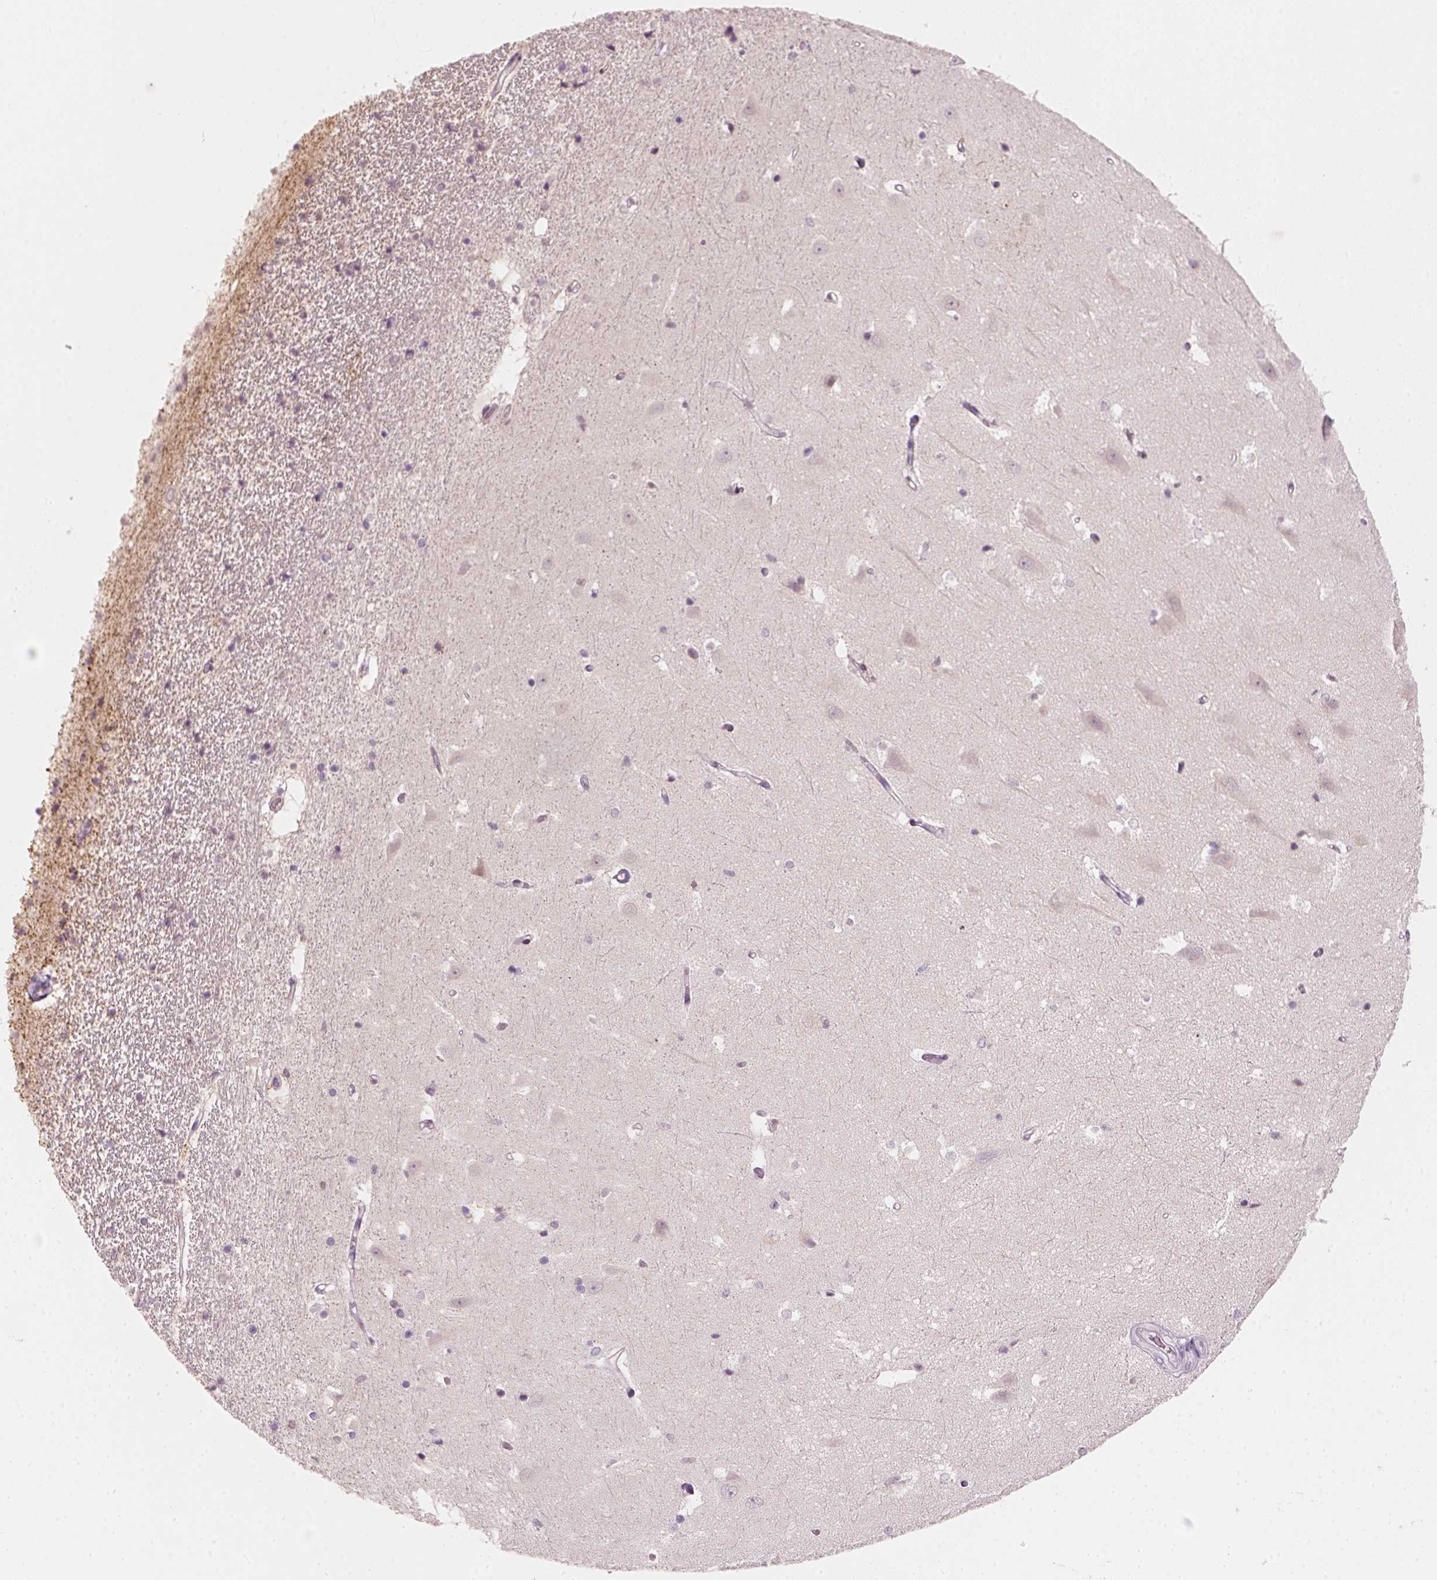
{"staining": {"intensity": "negative", "quantity": "none", "location": "none"}, "tissue": "hippocampus", "cell_type": "Glial cells", "image_type": "normal", "snomed": [{"axis": "morphology", "description": "Normal tissue, NOS"}, {"axis": "topography", "description": "Hippocampus"}], "caption": "Immunohistochemistry (IHC) histopathology image of benign hippocampus: hippocampus stained with DAB displays no significant protein staining in glial cells. (DAB (3,3'-diaminobenzidine) IHC visualized using brightfield microscopy, high magnification).", "gene": "TP53", "patient": {"sex": "male", "age": 44}}